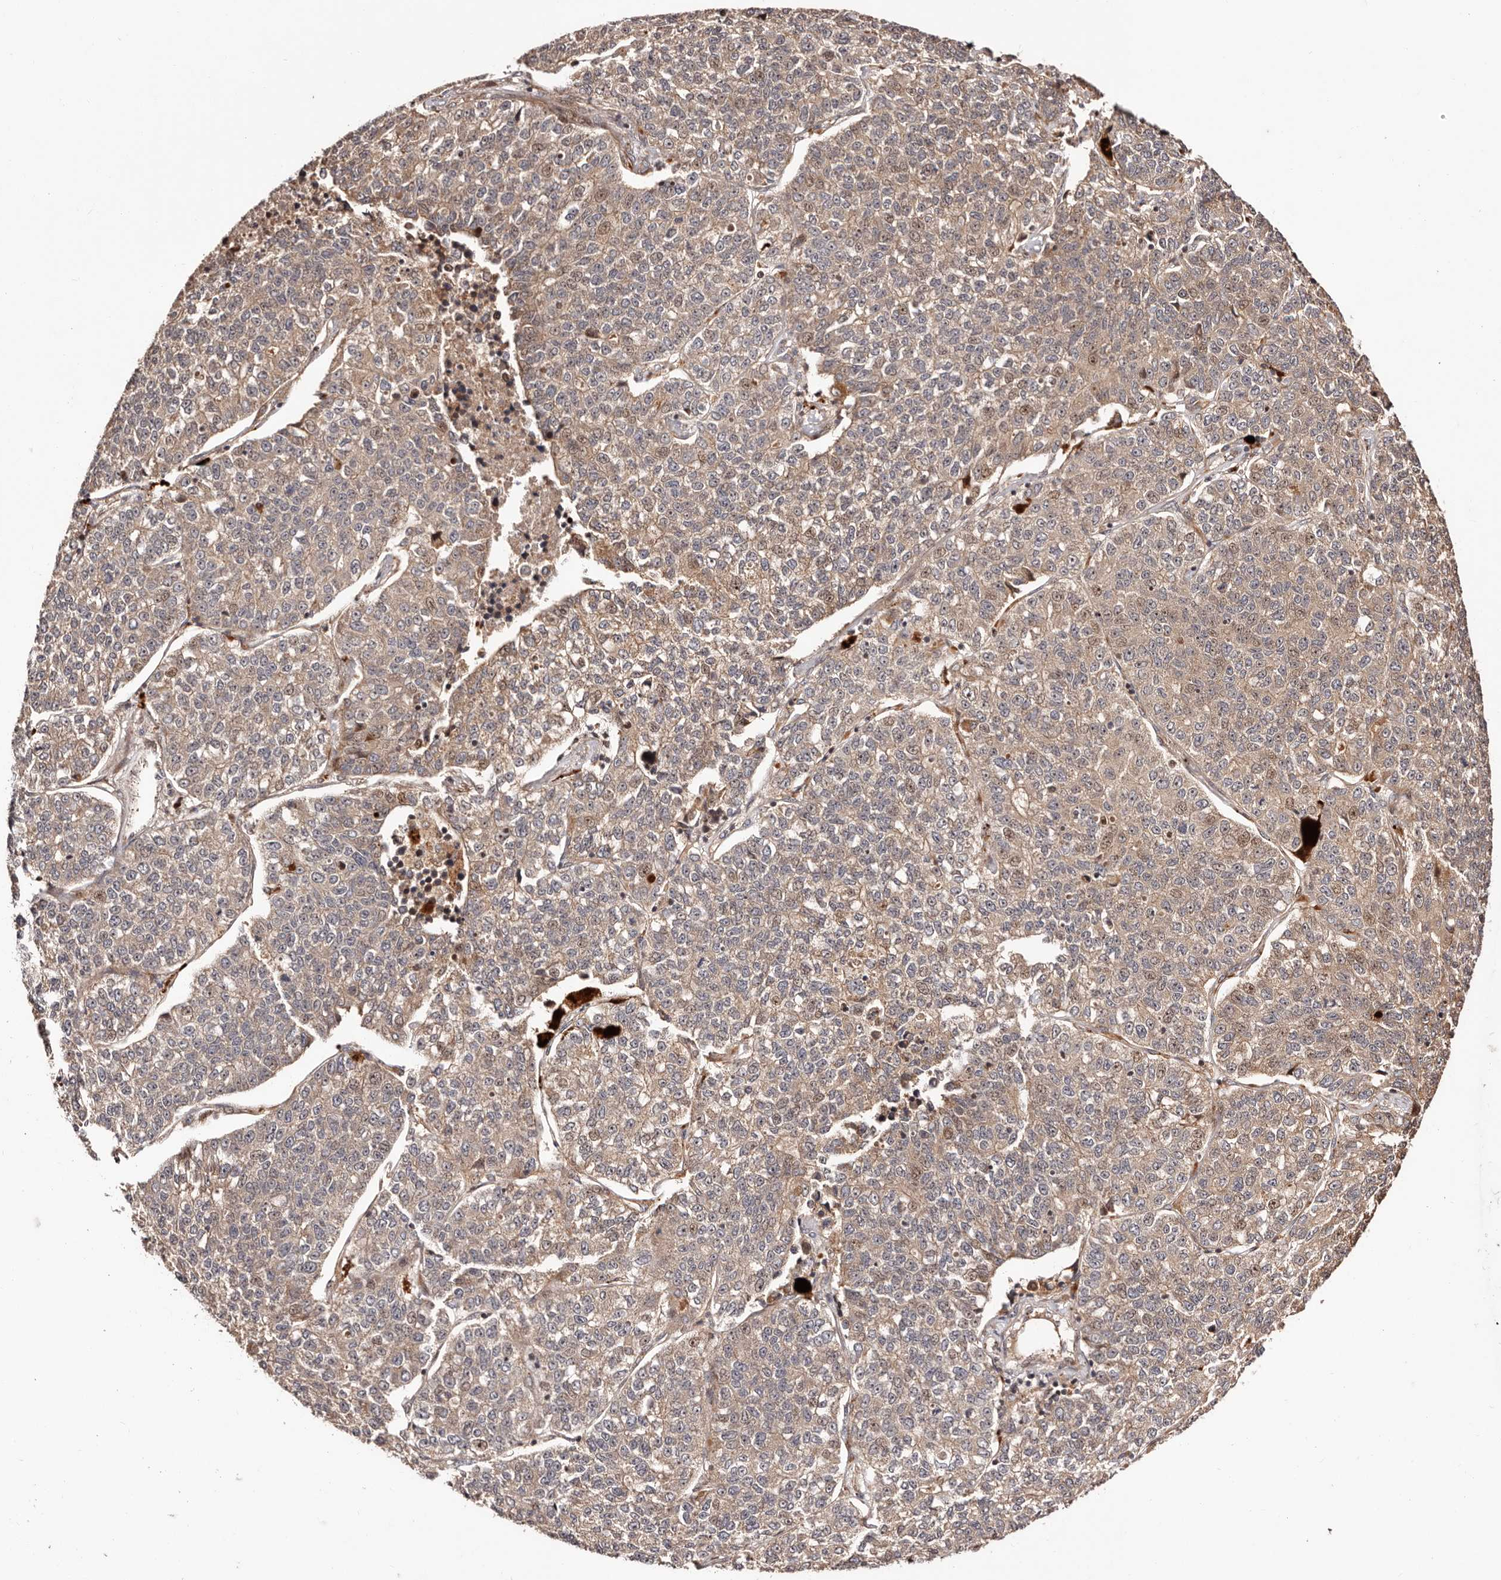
{"staining": {"intensity": "weak", "quantity": "25%-75%", "location": "cytoplasmic/membranous,nuclear"}, "tissue": "lung cancer", "cell_type": "Tumor cells", "image_type": "cancer", "snomed": [{"axis": "morphology", "description": "Adenocarcinoma, NOS"}, {"axis": "topography", "description": "Lung"}], "caption": "Protein staining exhibits weak cytoplasmic/membranous and nuclear expression in approximately 25%-75% of tumor cells in adenocarcinoma (lung).", "gene": "PTPN22", "patient": {"sex": "male", "age": 49}}